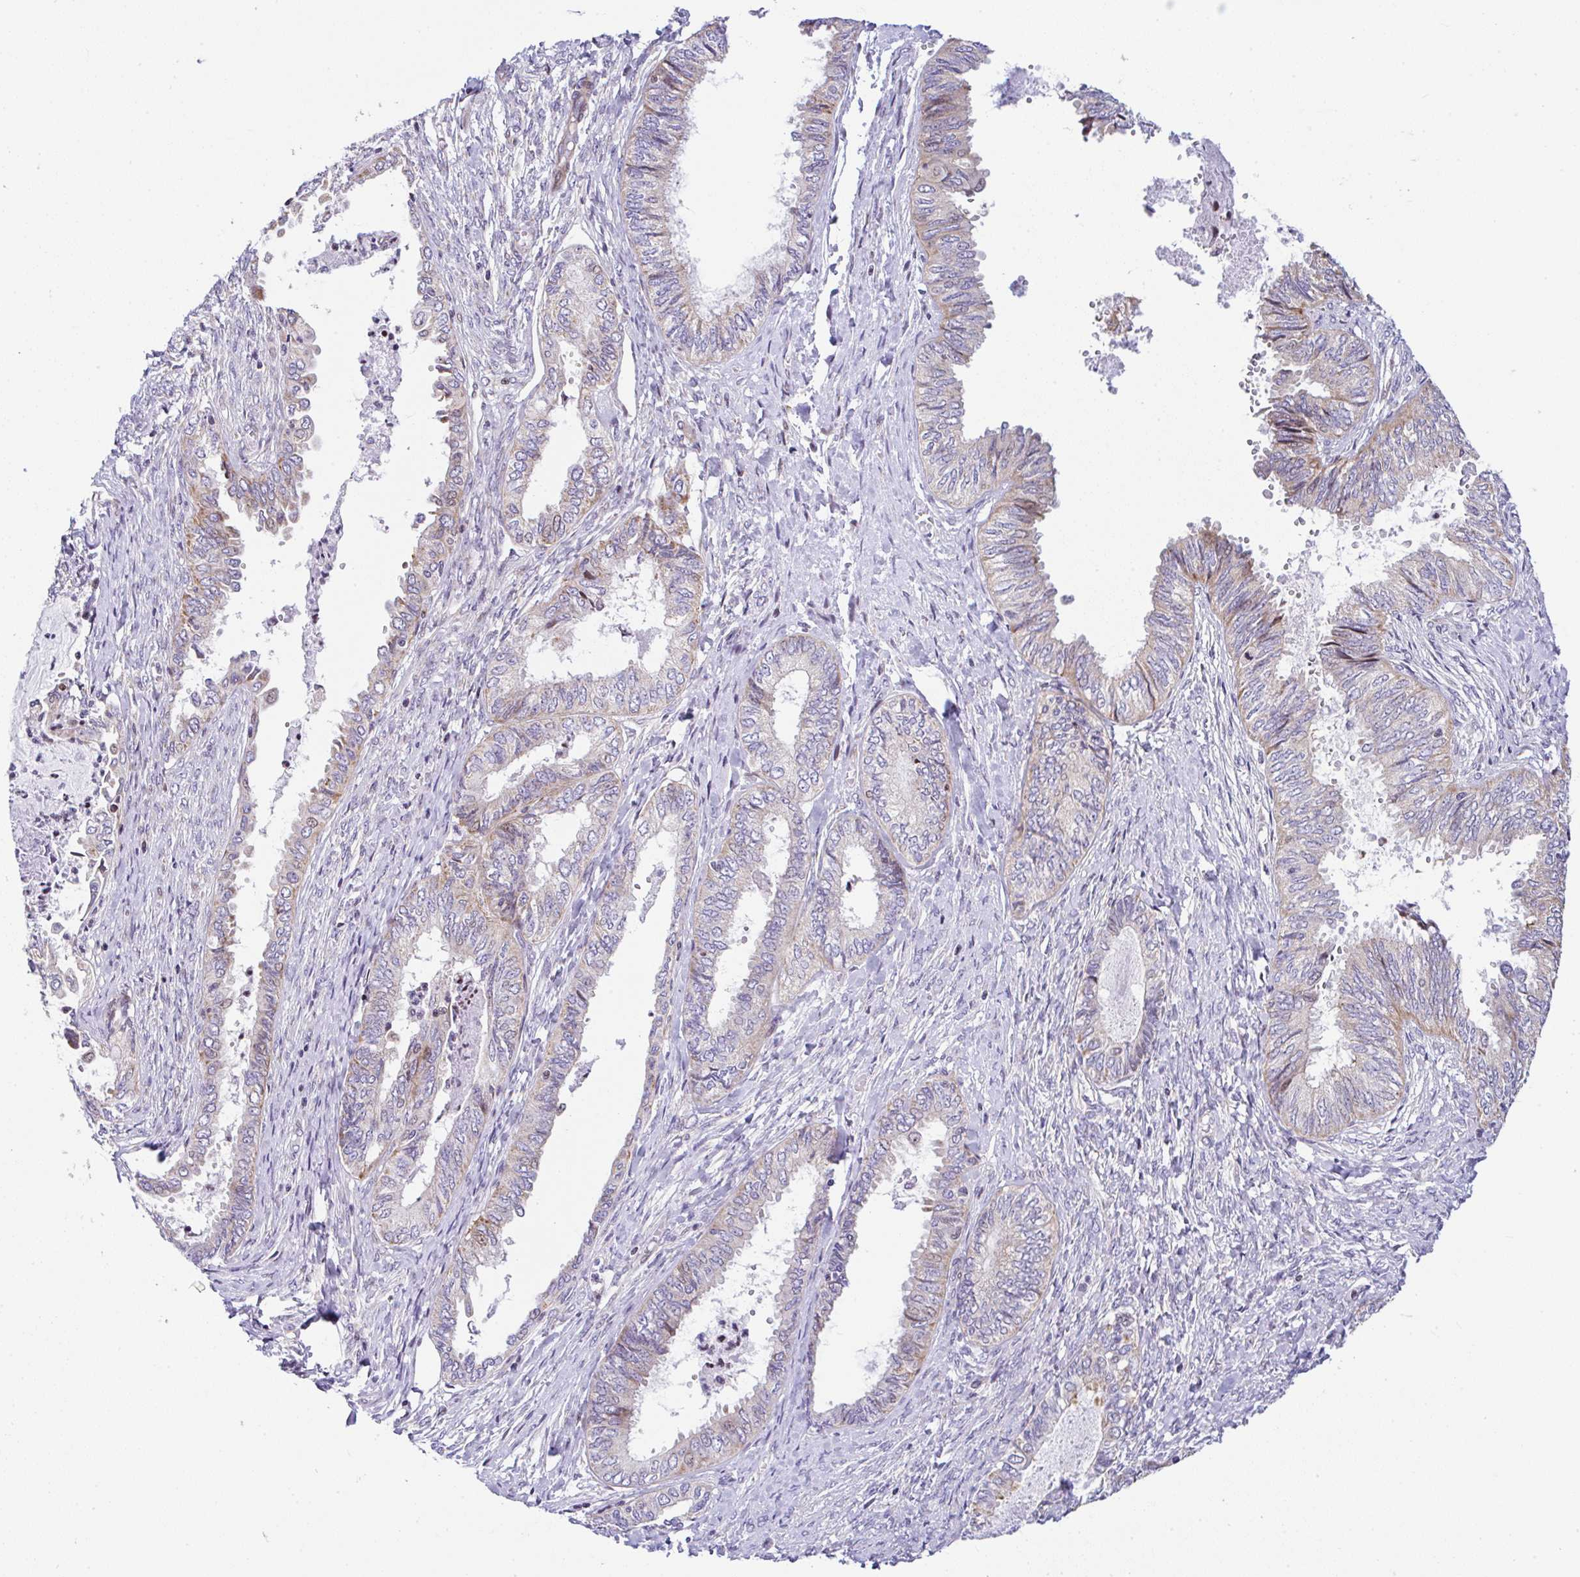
{"staining": {"intensity": "weak", "quantity": "25%-75%", "location": "cytoplasmic/membranous"}, "tissue": "ovarian cancer", "cell_type": "Tumor cells", "image_type": "cancer", "snomed": [{"axis": "morphology", "description": "Carcinoma, endometroid"}, {"axis": "topography", "description": "Ovary"}], "caption": "Protein expression analysis of human ovarian cancer (endometroid carcinoma) reveals weak cytoplasmic/membranous expression in approximately 25%-75% of tumor cells. (brown staining indicates protein expression, while blue staining denotes nuclei).", "gene": "FIGNL1", "patient": {"sex": "female", "age": 70}}